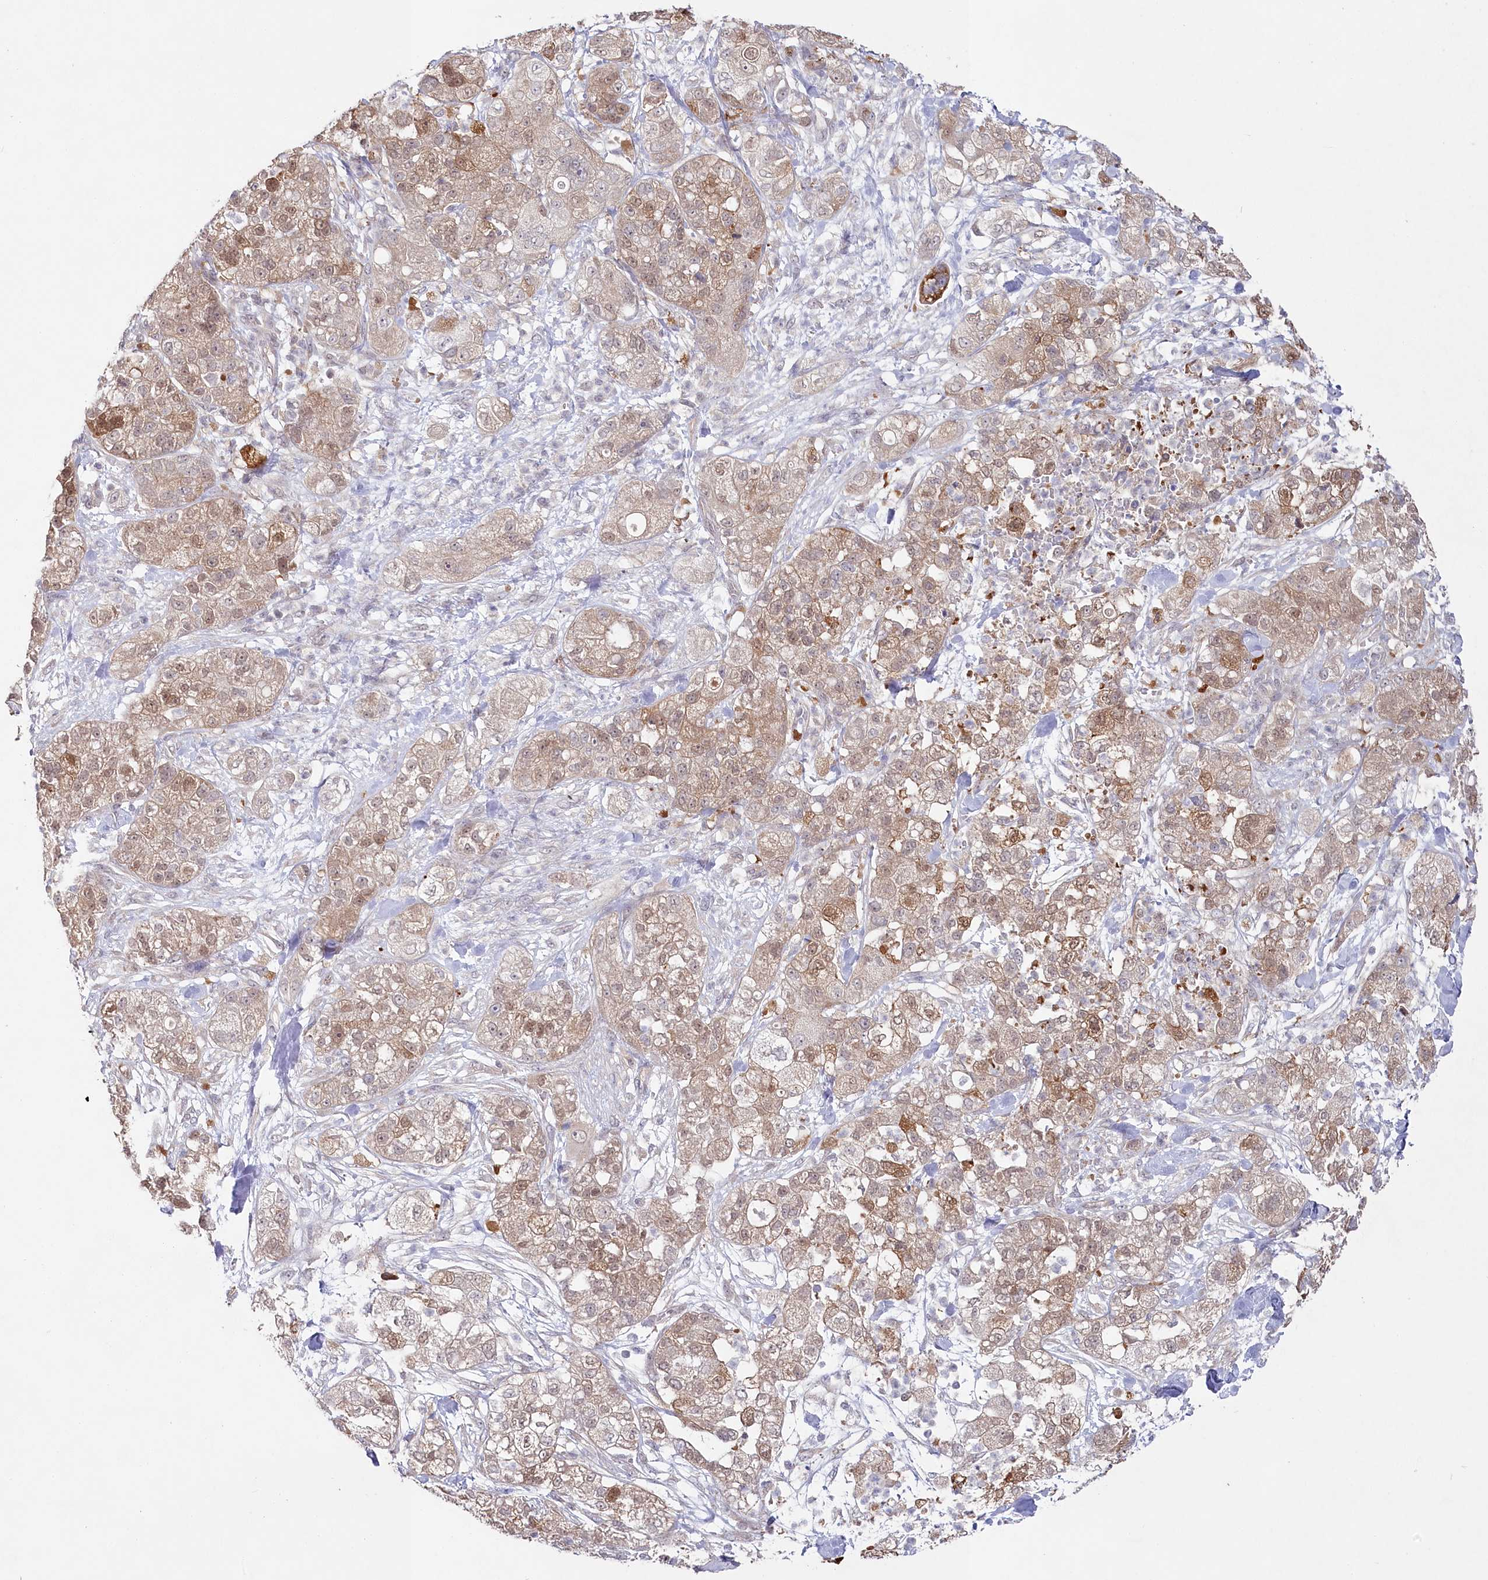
{"staining": {"intensity": "moderate", "quantity": "25%-75%", "location": "cytoplasmic/membranous"}, "tissue": "pancreatic cancer", "cell_type": "Tumor cells", "image_type": "cancer", "snomed": [{"axis": "morphology", "description": "Adenocarcinoma, NOS"}, {"axis": "topography", "description": "Pancreas"}], "caption": "Immunohistochemistry image of adenocarcinoma (pancreatic) stained for a protein (brown), which exhibits medium levels of moderate cytoplasmic/membranous expression in about 25%-75% of tumor cells.", "gene": "AAMDC", "patient": {"sex": "female", "age": 78}}